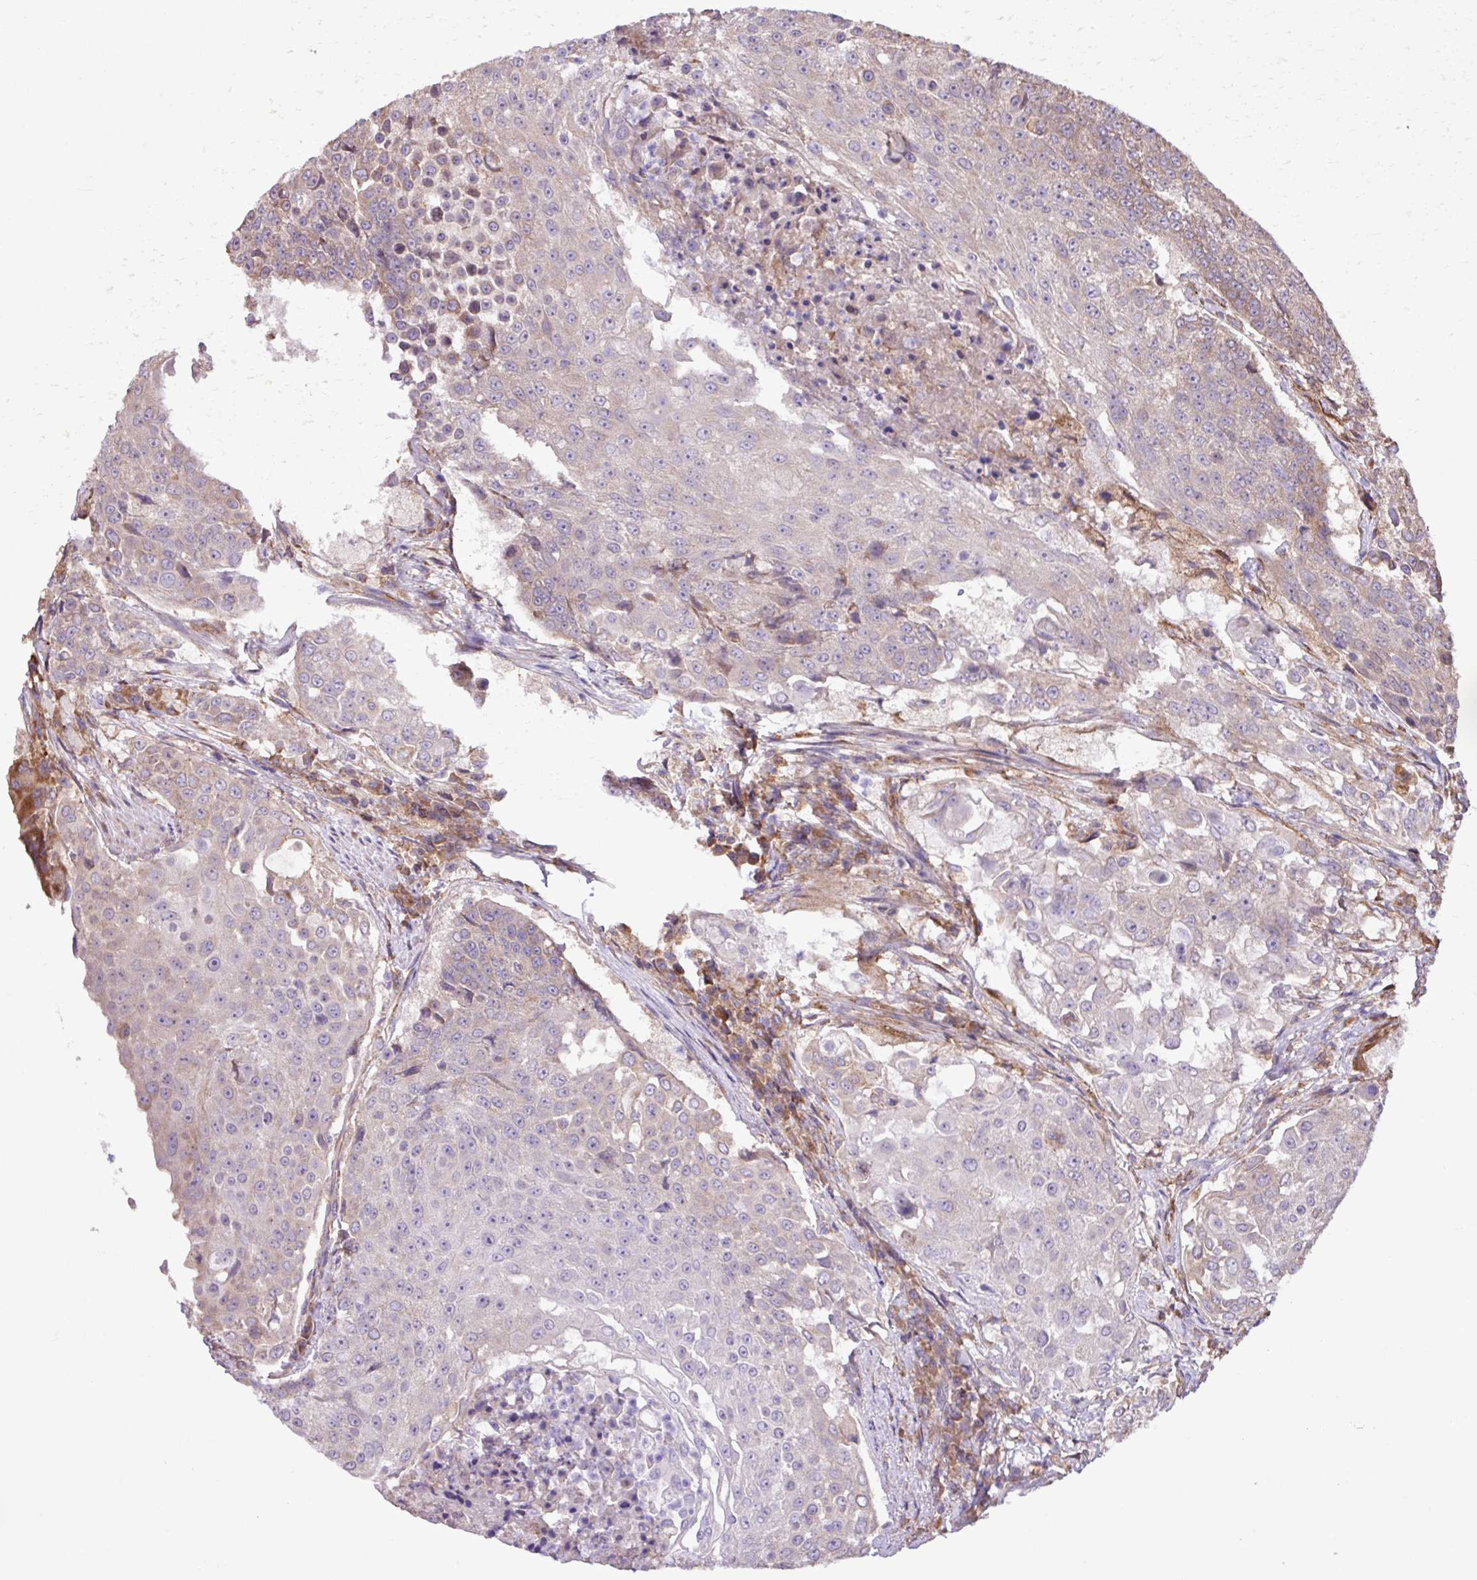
{"staining": {"intensity": "weak", "quantity": "<25%", "location": "cytoplasmic/membranous"}, "tissue": "urothelial cancer", "cell_type": "Tumor cells", "image_type": "cancer", "snomed": [{"axis": "morphology", "description": "Urothelial carcinoma, High grade"}, {"axis": "topography", "description": "Urinary bladder"}], "caption": "Immunohistochemical staining of human high-grade urothelial carcinoma reveals no significant positivity in tumor cells.", "gene": "MEGF6", "patient": {"sex": "female", "age": 63}}